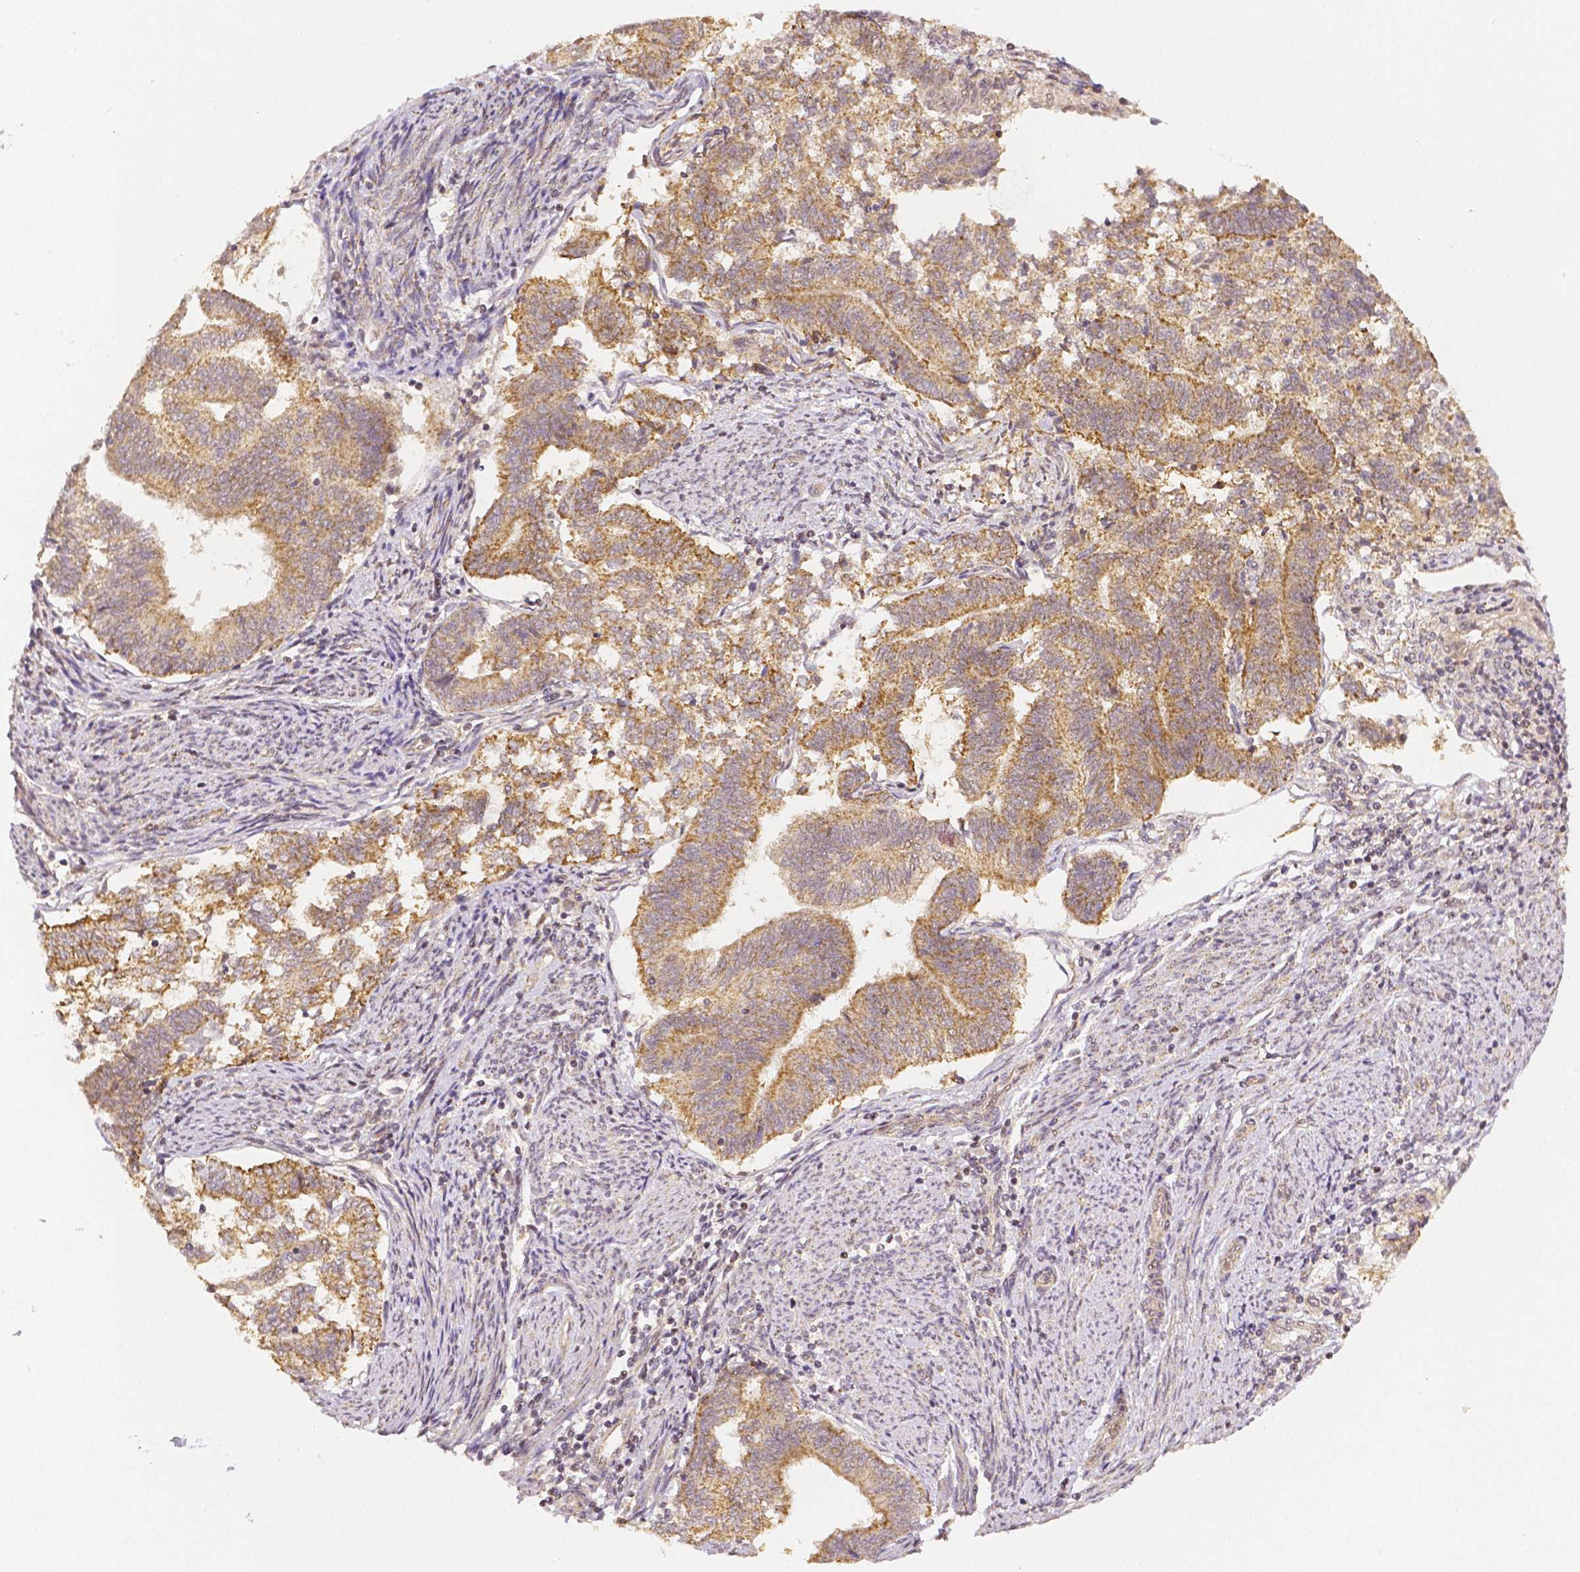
{"staining": {"intensity": "moderate", "quantity": ">75%", "location": "cytoplasmic/membranous"}, "tissue": "endometrial cancer", "cell_type": "Tumor cells", "image_type": "cancer", "snomed": [{"axis": "morphology", "description": "Adenocarcinoma, NOS"}, {"axis": "topography", "description": "Endometrium"}], "caption": "Endometrial cancer (adenocarcinoma) was stained to show a protein in brown. There is medium levels of moderate cytoplasmic/membranous positivity in about >75% of tumor cells. The staining was performed using DAB, with brown indicating positive protein expression. Nuclei are stained blue with hematoxylin.", "gene": "RHOT1", "patient": {"sex": "female", "age": 65}}